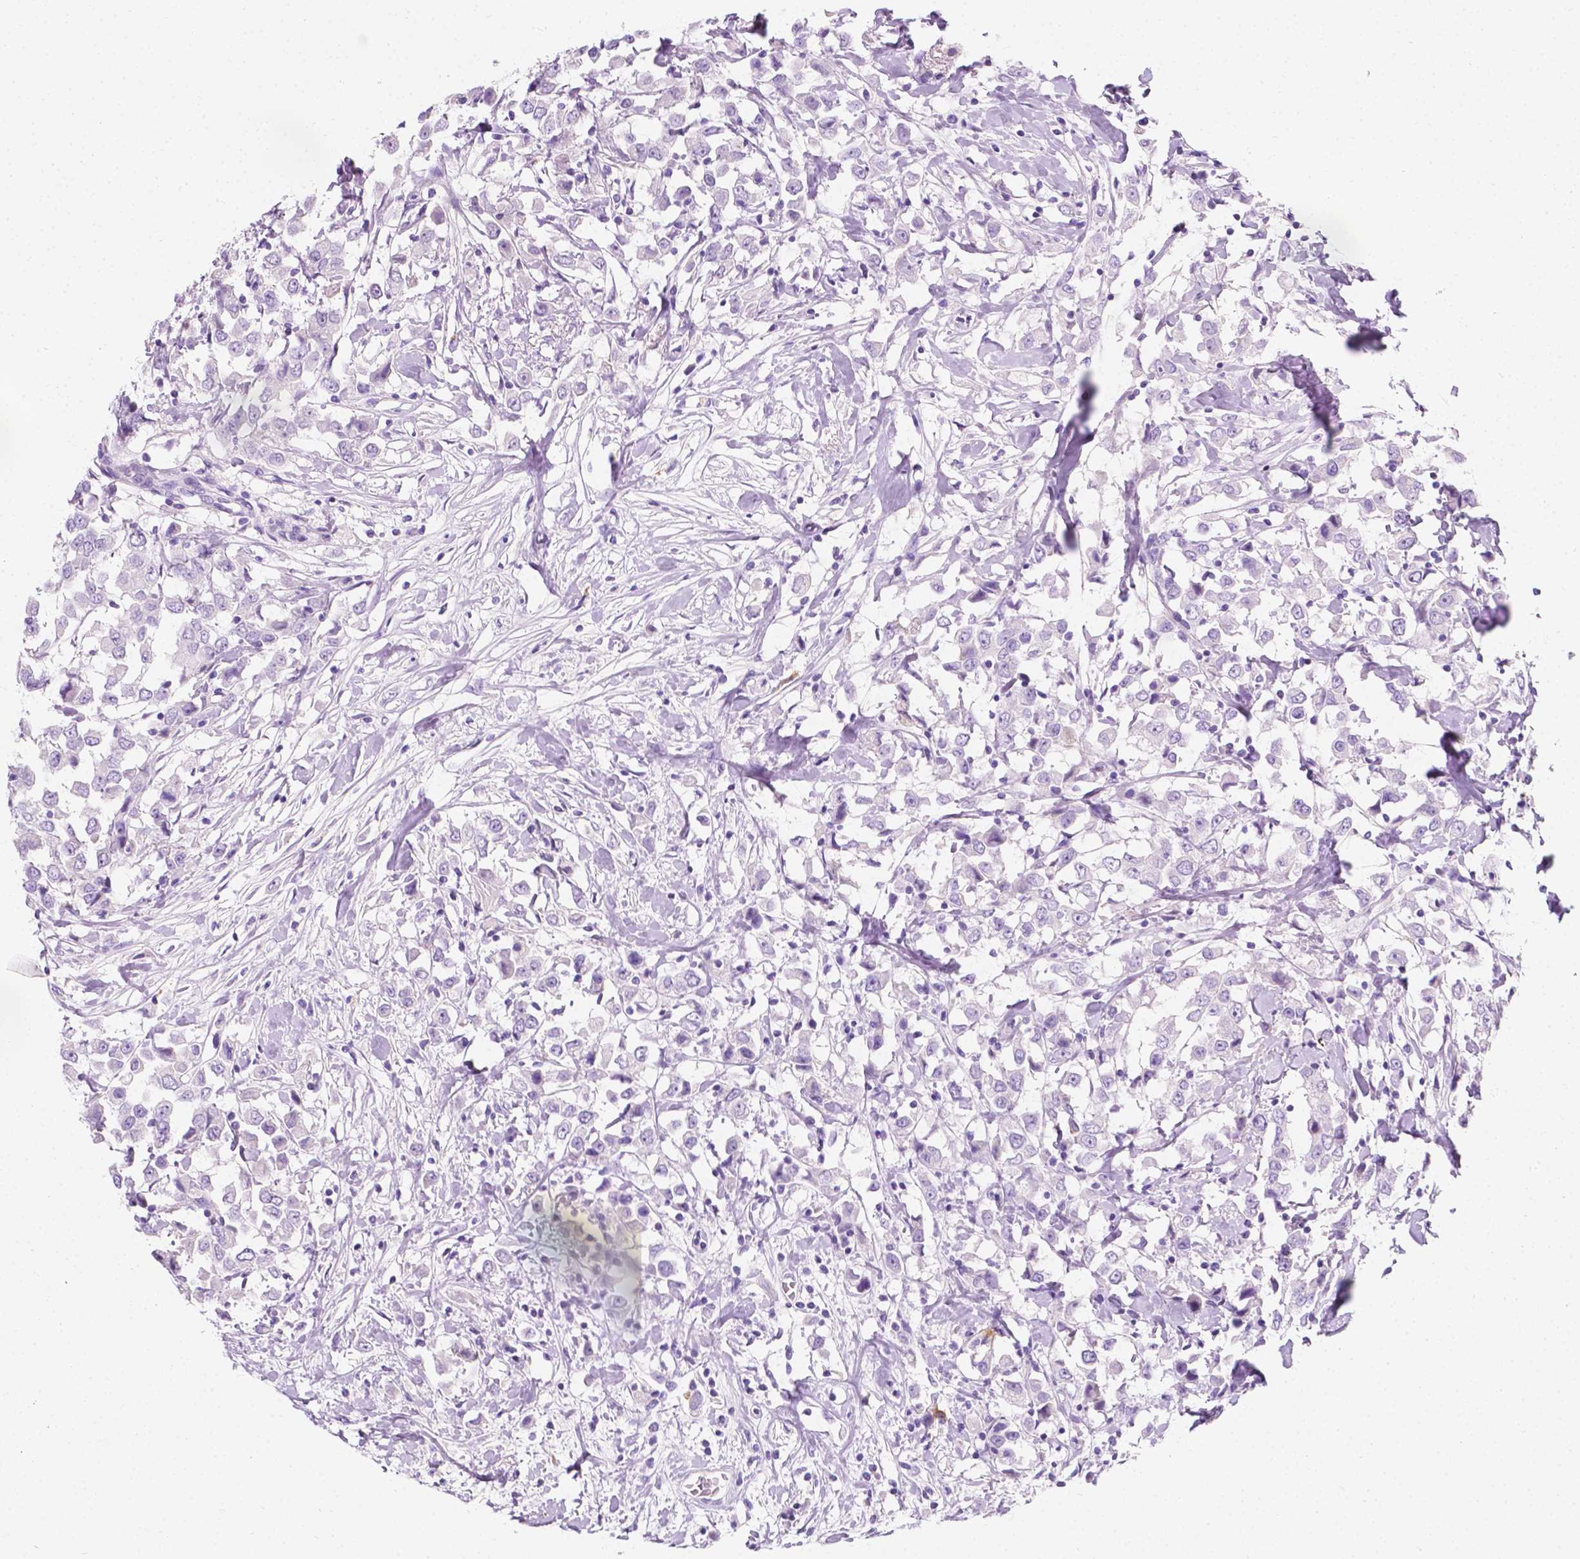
{"staining": {"intensity": "negative", "quantity": "none", "location": "none"}, "tissue": "breast cancer", "cell_type": "Tumor cells", "image_type": "cancer", "snomed": [{"axis": "morphology", "description": "Duct carcinoma"}, {"axis": "topography", "description": "Breast"}], "caption": "A high-resolution photomicrograph shows immunohistochemistry (IHC) staining of breast cancer (infiltrating ductal carcinoma), which displays no significant expression in tumor cells.", "gene": "GNAO1", "patient": {"sex": "female", "age": 61}}